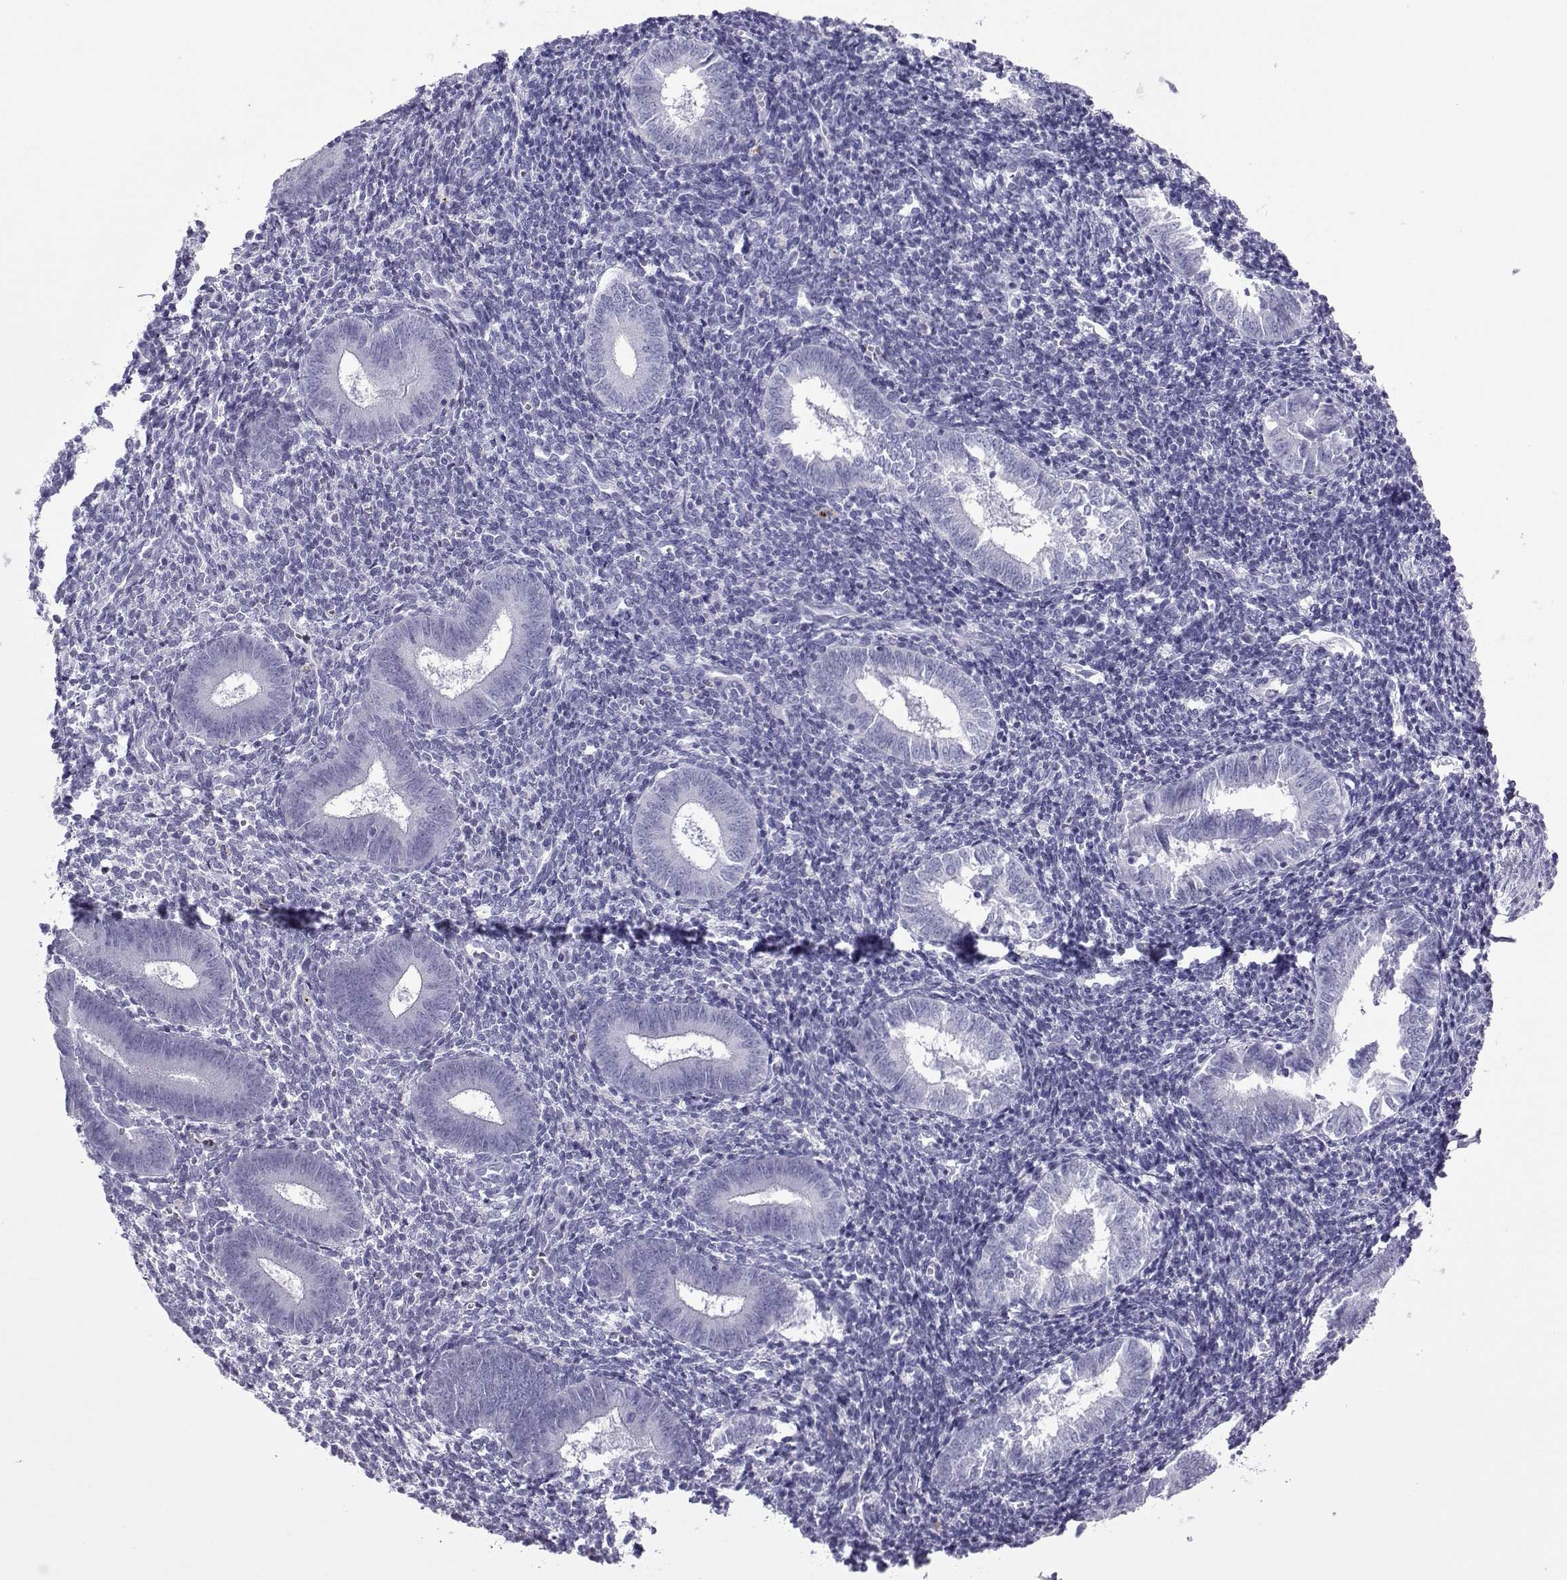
{"staining": {"intensity": "negative", "quantity": "none", "location": "none"}, "tissue": "endometrium", "cell_type": "Cells in endometrial stroma", "image_type": "normal", "snomed": [{"axis": "morphology", "description": "Normal tissue, NOS"}, {"axis": "topography", "description": "Endometrium"}], "caption": "The photomicrograph reveals no significant staining in cells in endometrial stroma of endometrium. The staining is performed using DAB brown chromogen with nuclei counter-stained in using hematoxylin.", "gene": "LORICRIN", "patient": {"sex": "female", "age": 25}}